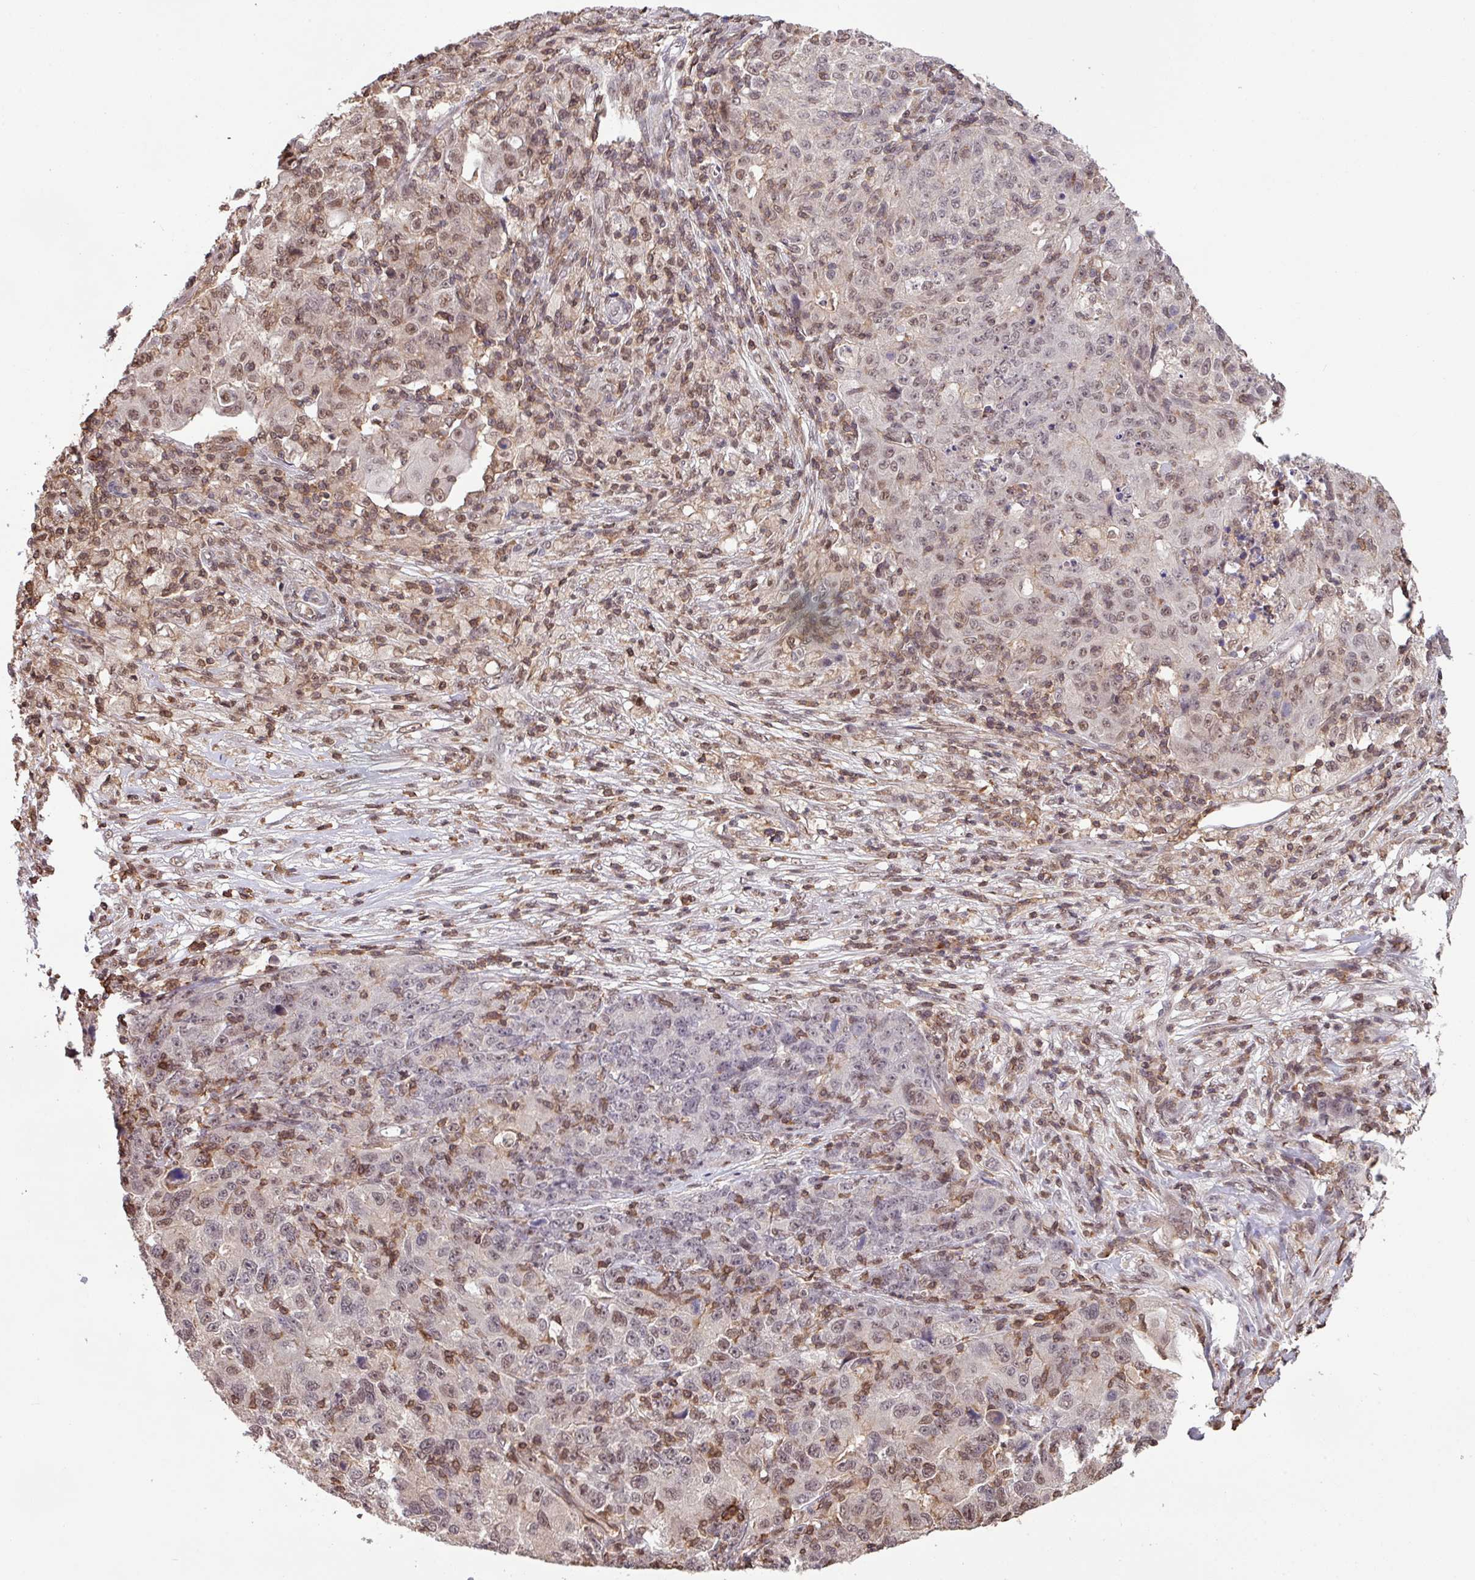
{"staining": {"intensity": "moderate", "quantity": ">75%", "location": "nuclear"}, "tissue": "ovarian cancer", "cell_type": "Tumor cells", "image_type": "cancer", "snomed": [{"axis": "morphology", "description": "Carcinoma, endometroid"}, {"axis": "topography", "description": "Ovary"}], "caption": "Tumor cells demonstrate medium levels of moderate nuclear positivity in about >75% of cells in ovarian cancer.", "gene": "GON7", "patient": {"sex": "female", "age": 42}}